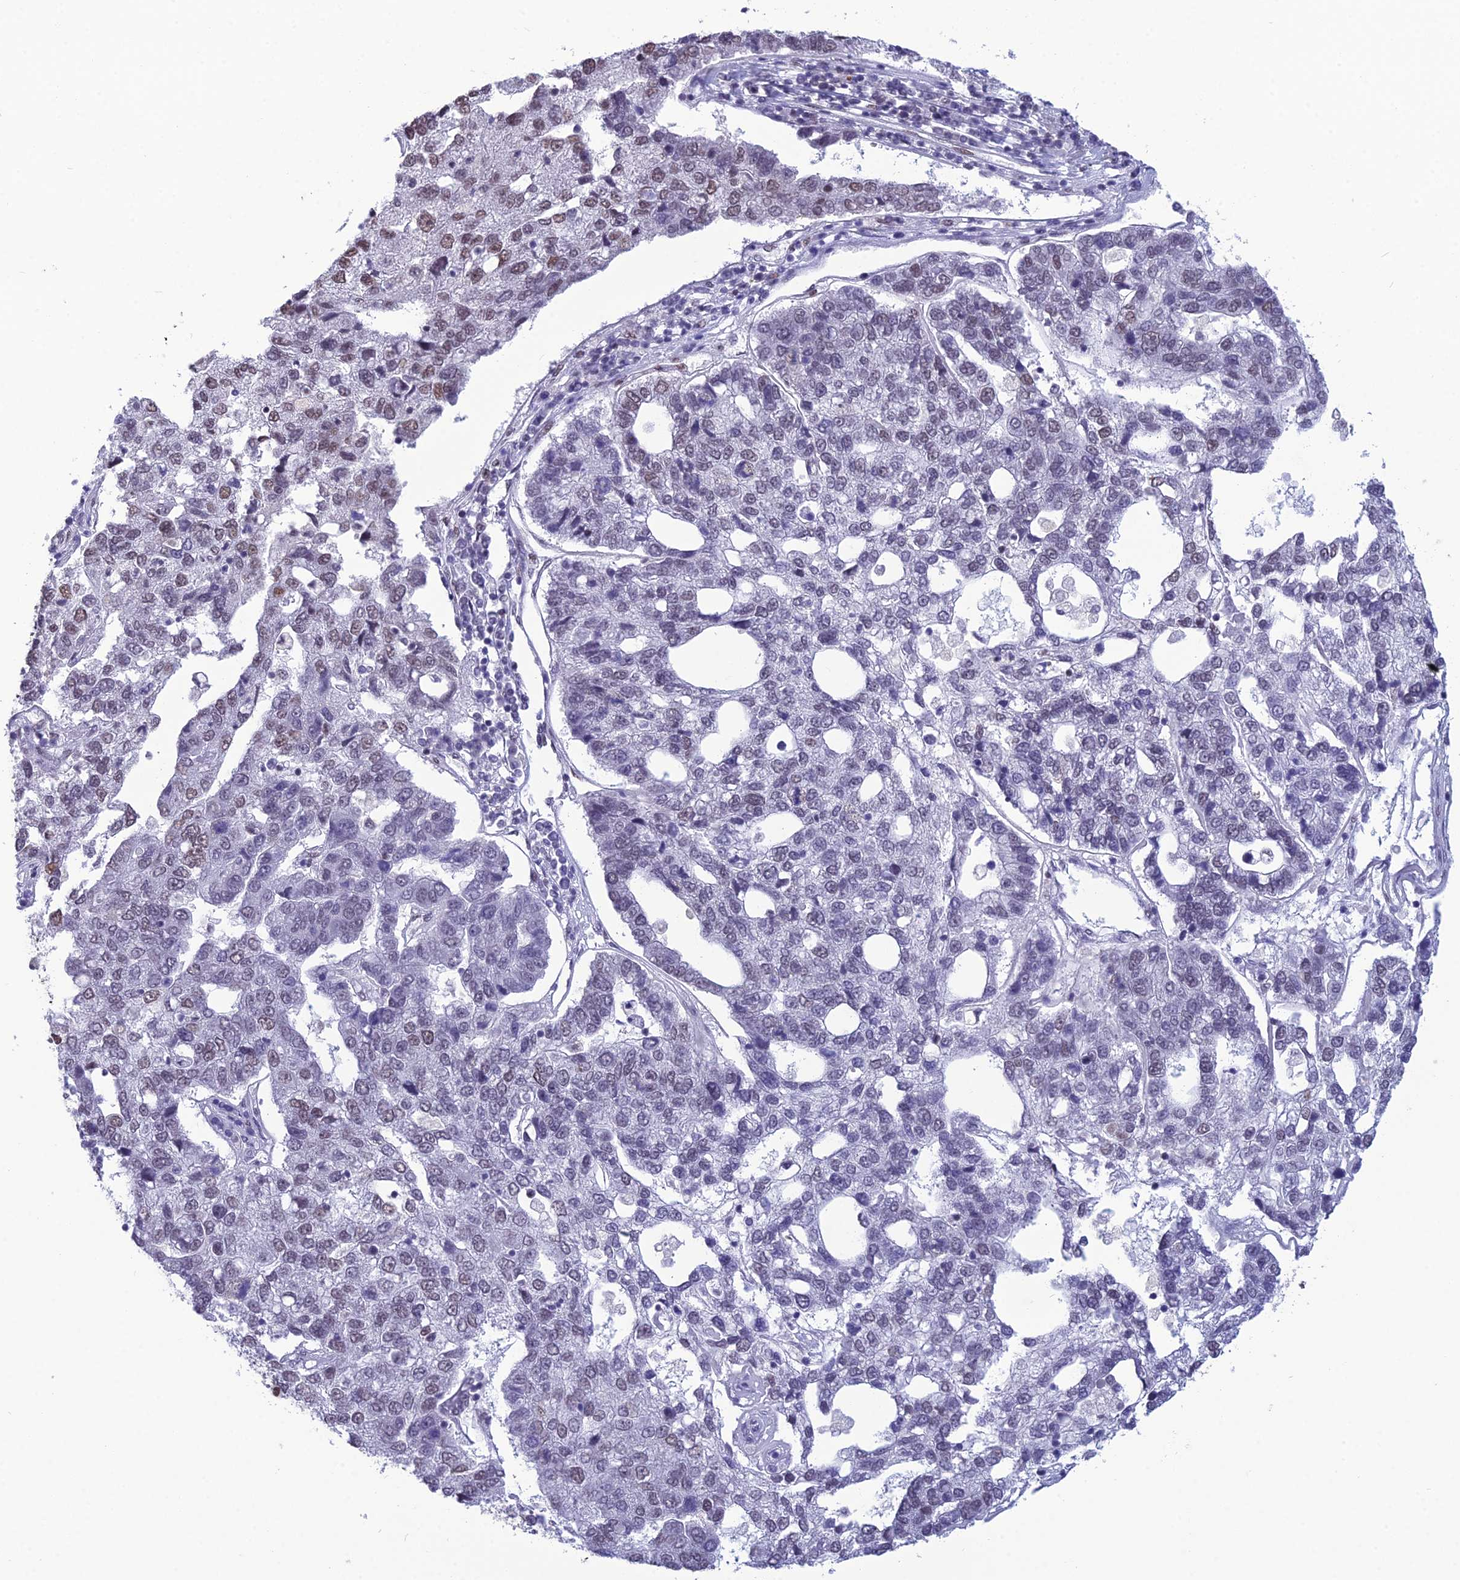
{"staining": {"intensity": "moderate", "quantity": "<25%", "location": "nuclear"}, "tissue": "pancreatic cancer", "cell_type": "Tumor cells", "image_type": "cancer", "snomed": [{"axis": "morphology", "description": "Adenocarcinoma, NOS"}, {"axis": "topography", "description": "Pancreas"}], "caption": "Brown immunohistochemical staining in pancreatic adenocarcinoma reveals moderate nuclear staining in approximately <25% of tumor cells.", "gene": "PRAMEF12", "patient": {"sex": "female", "age": 61}}